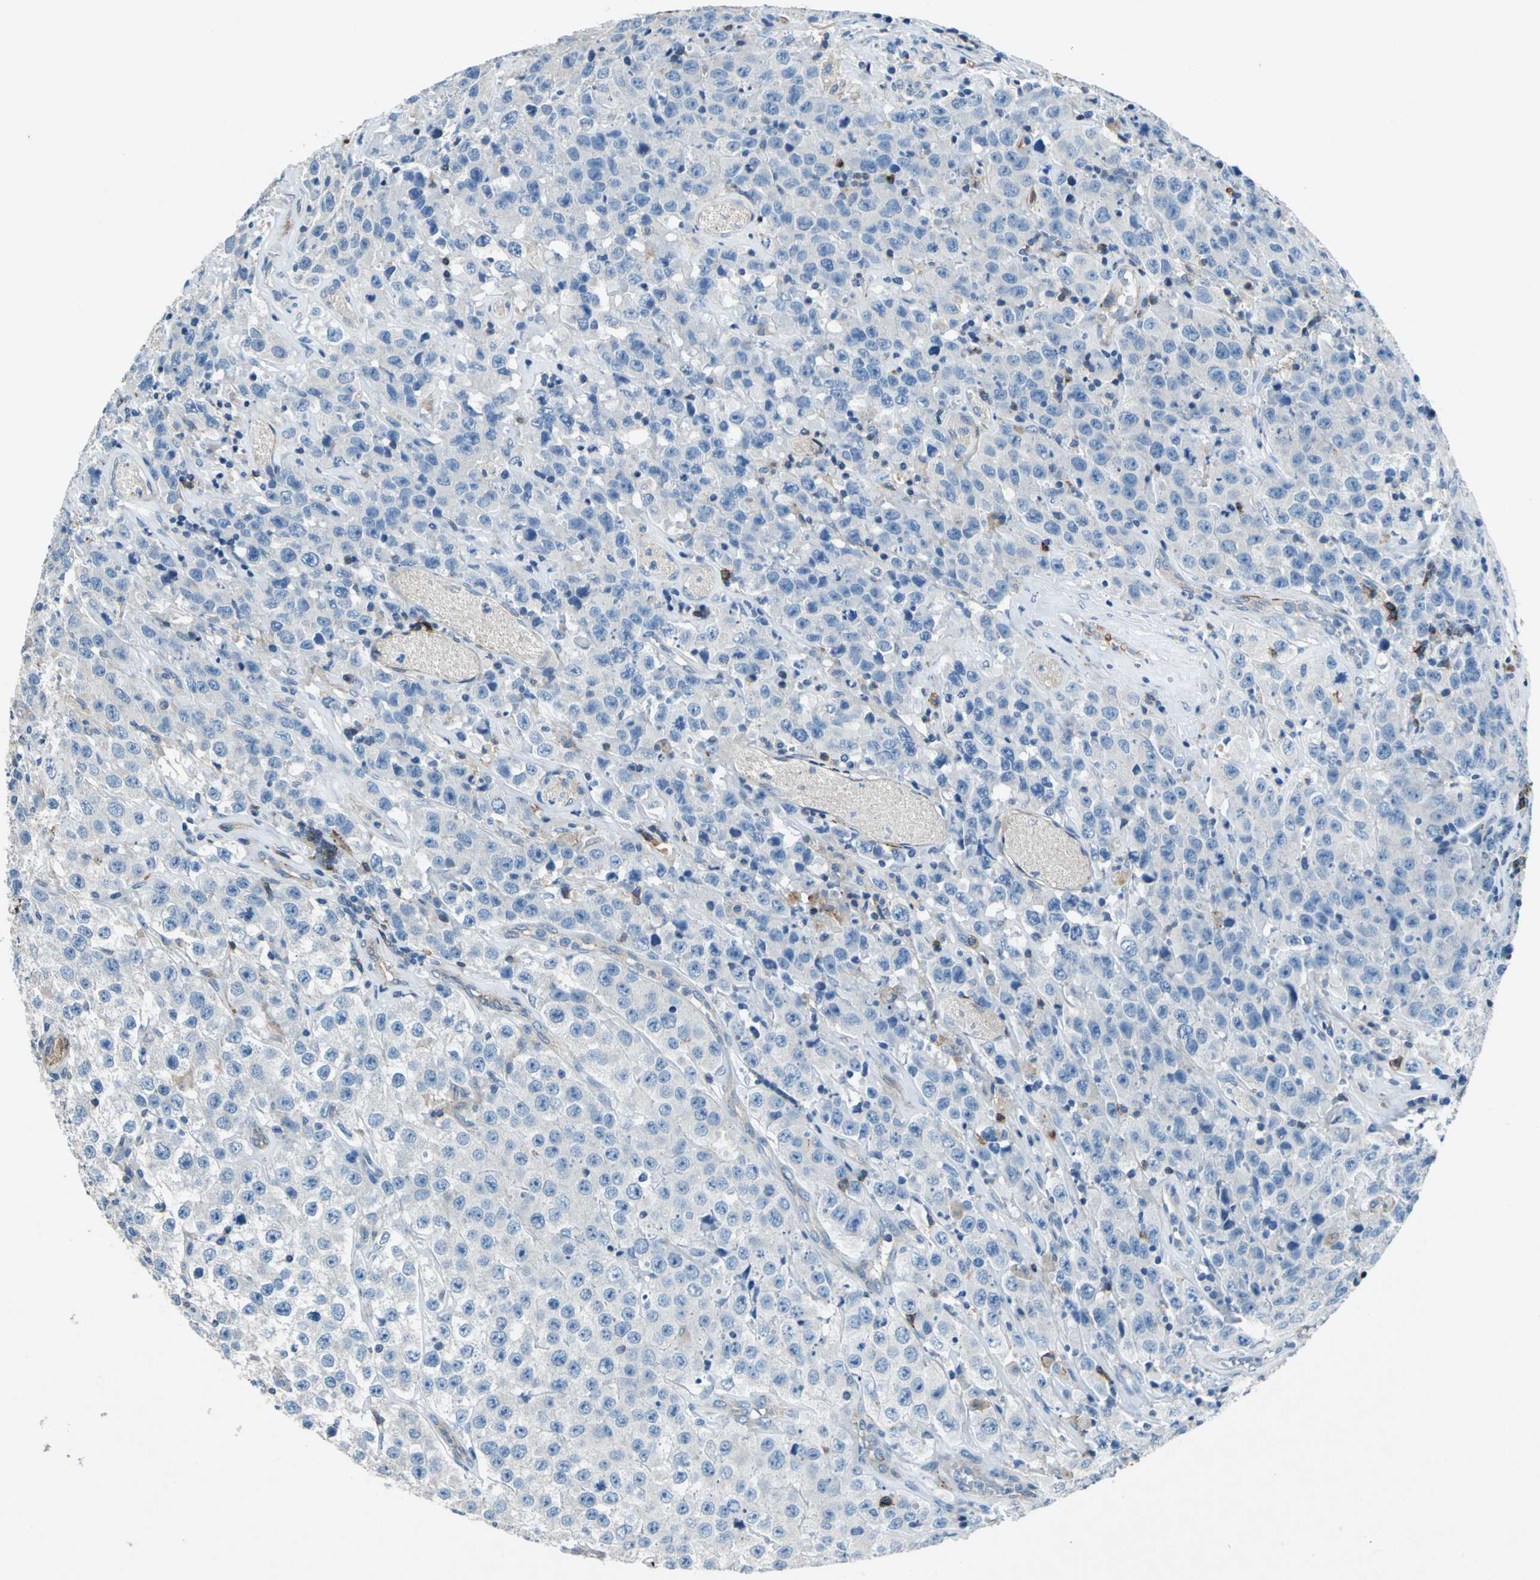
{"staining": {"intensity": "negative", "quantity": "none", "location": "none"}, "tissue": "testis cancer", "cell_type": "Tumor cells", "image_type": "cancer", "snomed": [{"axis": "morphology", "description": "Seminoma, NOS"}, {"axis": "topography", "description": "Testis"}], "caption": "DAB immunohistochemical staining of testis cancer (seminoma) exhibits no significant positivity in tumor cells.", "gene": "RPS13", "patient": {"sex": "male", "age": 52}}